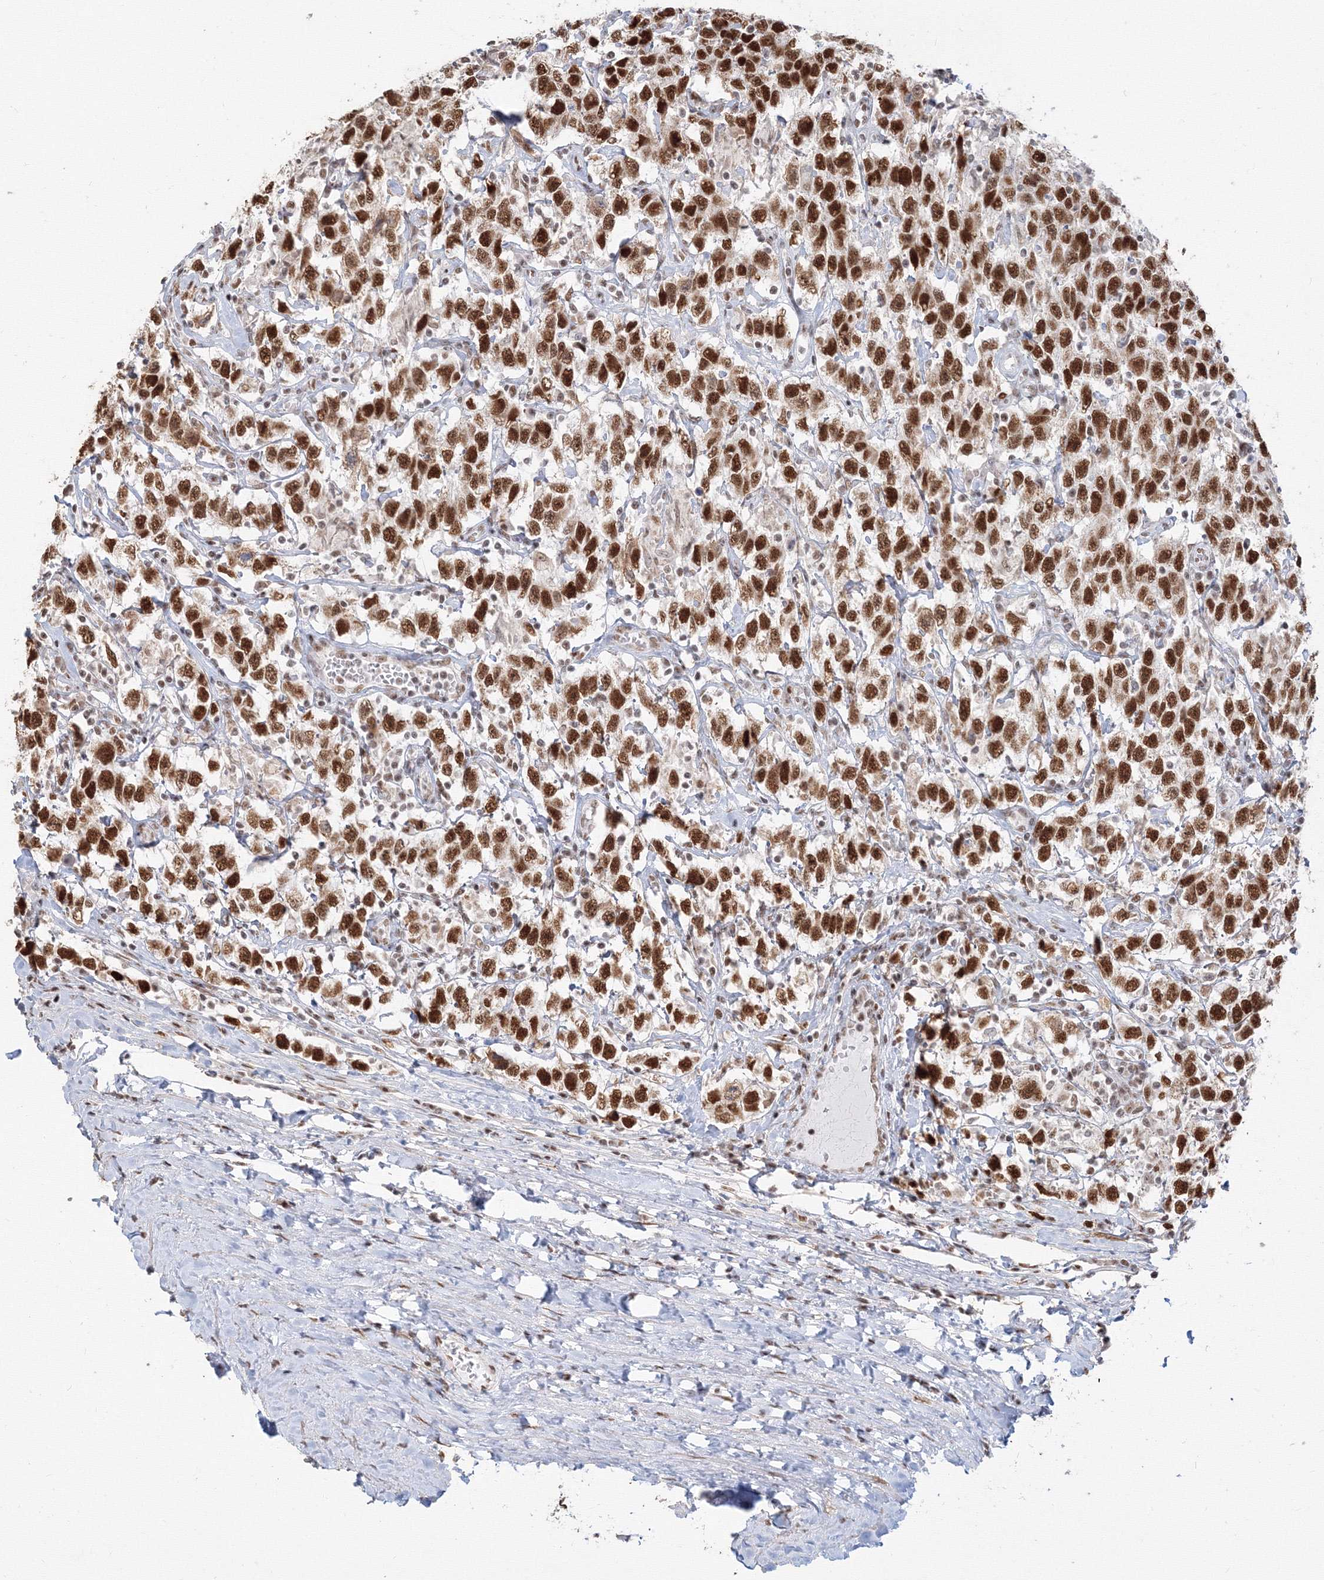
{"staining": {"intensity": "strong", "quantity": ">75%", "location": "nuclear"}, "tissue": "testis cancer", "cell_type": "Tumor cells", "image_type": "cancer", "snomed": [{"axis": "morphology", "description": "Seminoma, NOS"}, {"axis": "topography", "description": "Testis"}], "caption": "Immunohistochemical staining of human testis cancer (seminoma) reveals high levels of strong nuclear positivity in approximately >75% of tumor cells. (Brightfield microscopy of DAB IHC at high magnification).", "gene": "PPP4R2", "patient": {"sex": "male", "age": 41}}